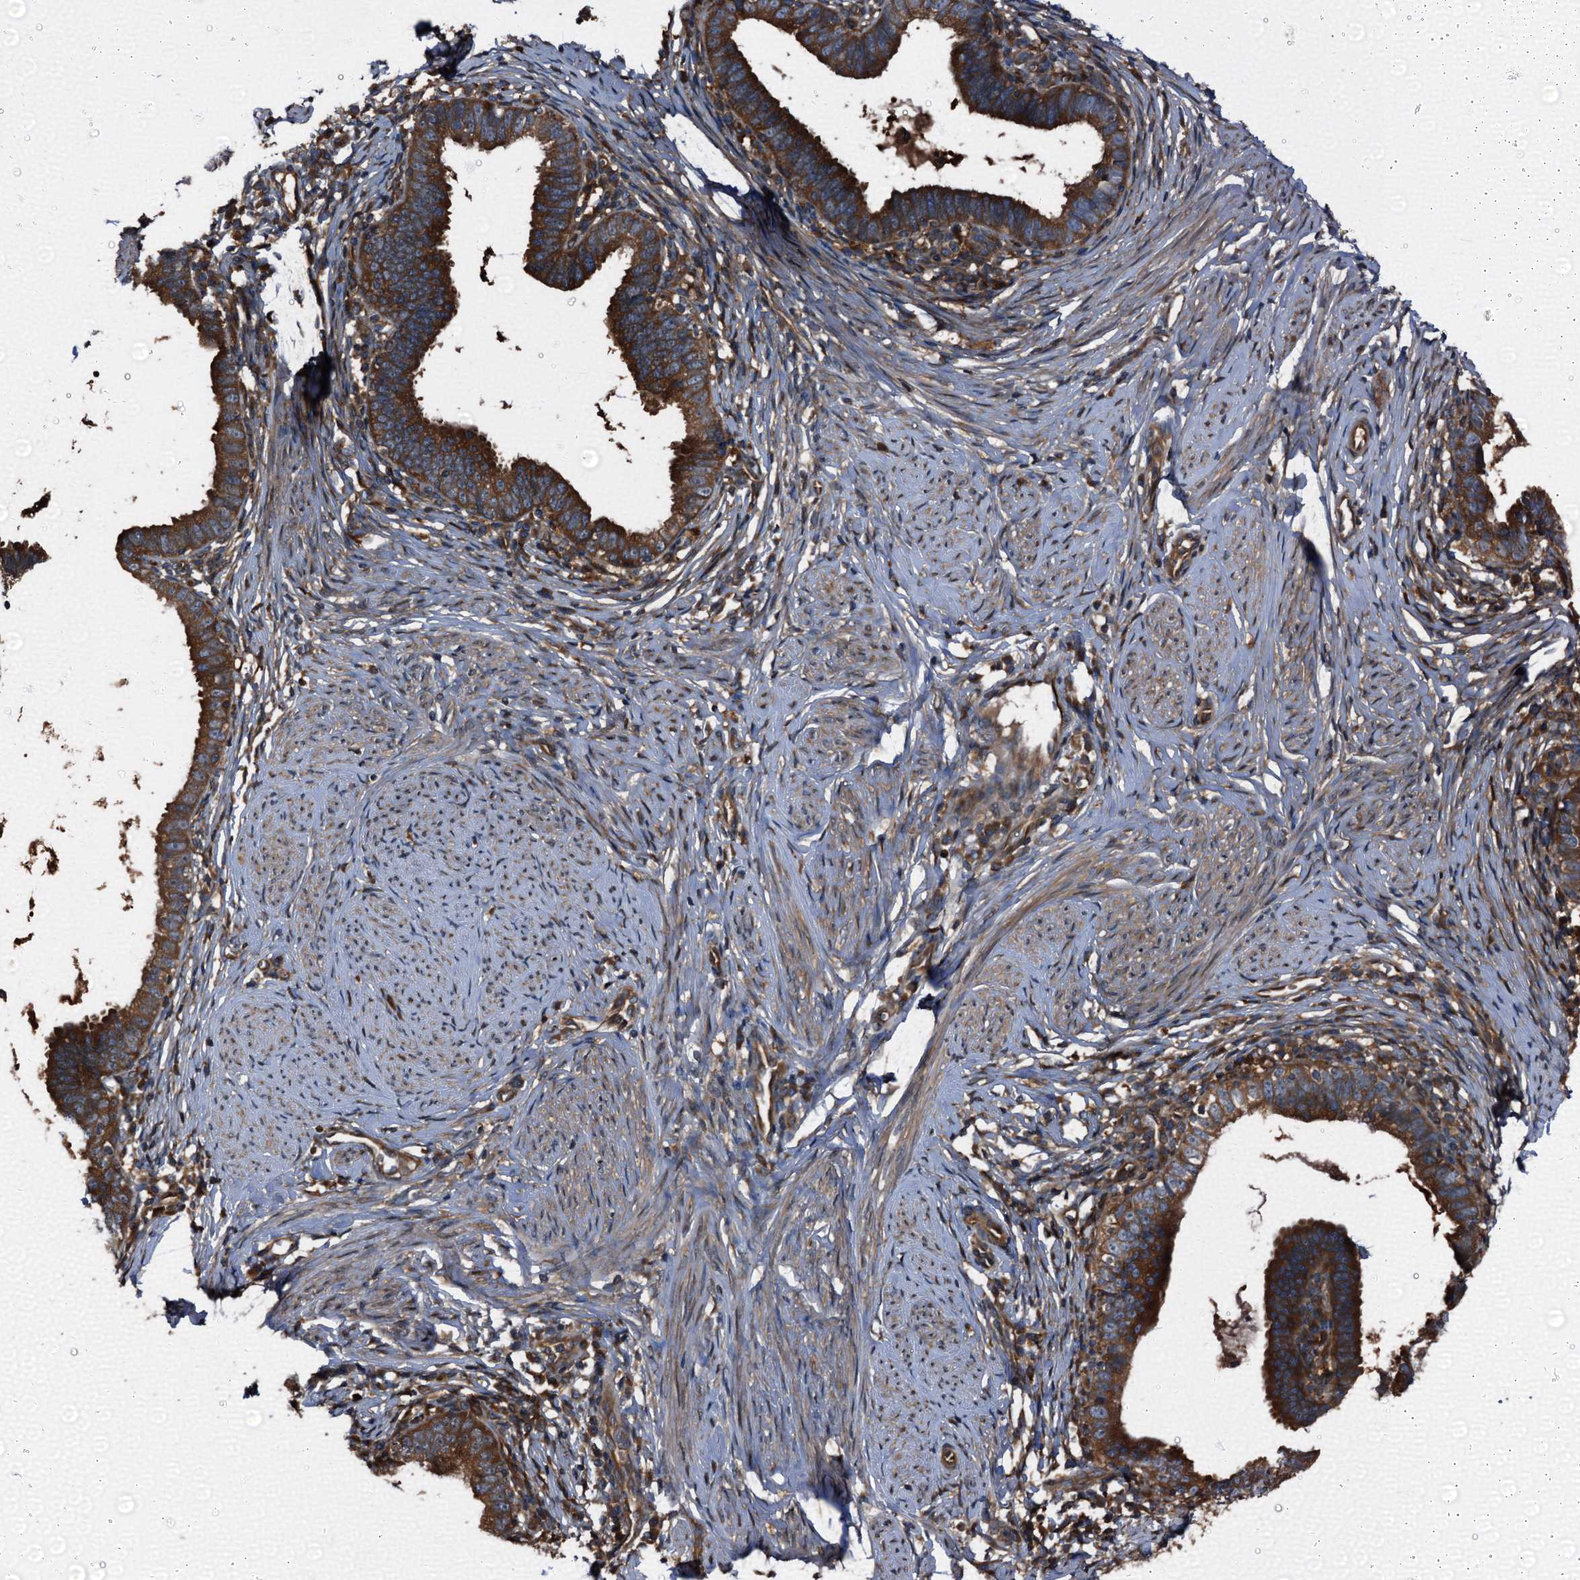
{"staining": {"intensity": "strong", "quantity": ">75%", "location": "cytoplasmic/membranous"}, "tissue": "cervical cancer", "cell_type": "Tumor cells", "image_type": "cancer", "snomed": [{"axis": "morphology", "description": "Adenocarcinoma, NOS"}, {"axis": "topography", "description": "Cervix"}], "caption": "Protein expression analysis of cervical adenocarcinoma reveals strong cytoplasmic/membranous positivity in approximately >75% of tumor cells.", "gene": "PEX5", "patient": {"sex": "female", "age": 36}}